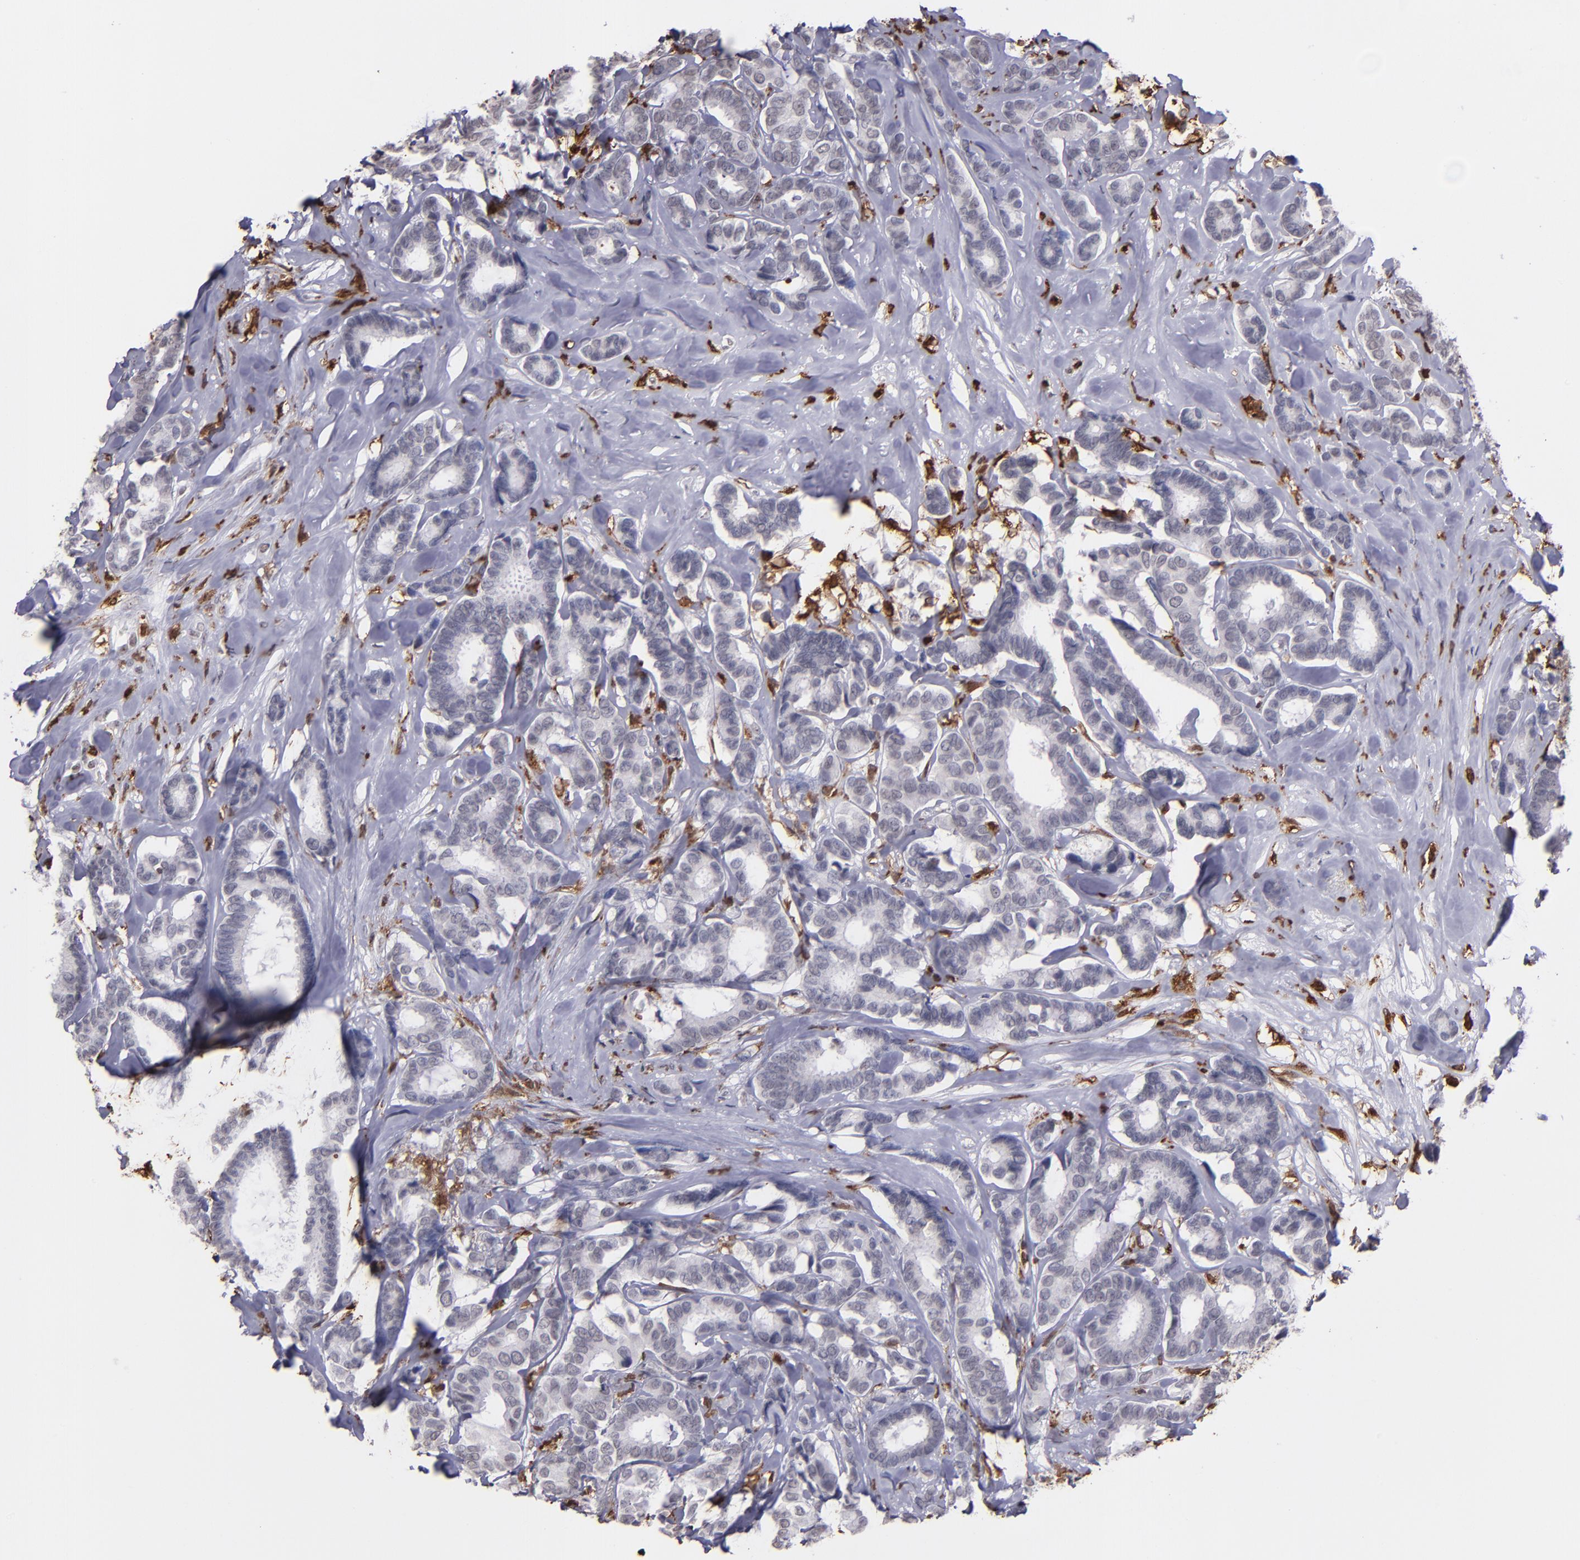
{"staining": {"intensity": "negative", "quantity": "none", "location": "none"}, "tissue": "breast cancer", "cell_type": "Tumor cells", "image_type": "cancer", "snomed": [{"axis": "morphology", "description": "Duct carcinoma"}, {"axis": "topography", "description": "Breast"}], "caption": "Immunohistochemistry (IHC) histopathology image of human invasive ductal carcinoma (breast) stained for a protein (brown), which demonstrates no positivity in tumor cells. (Stains: DAB immunohistochemistry with hematoxylin counter stain, Microscopy: brightfield microscopy at high magnification).", "gene": "NCF2", "patient": {"sex": "female", "age": 87}}